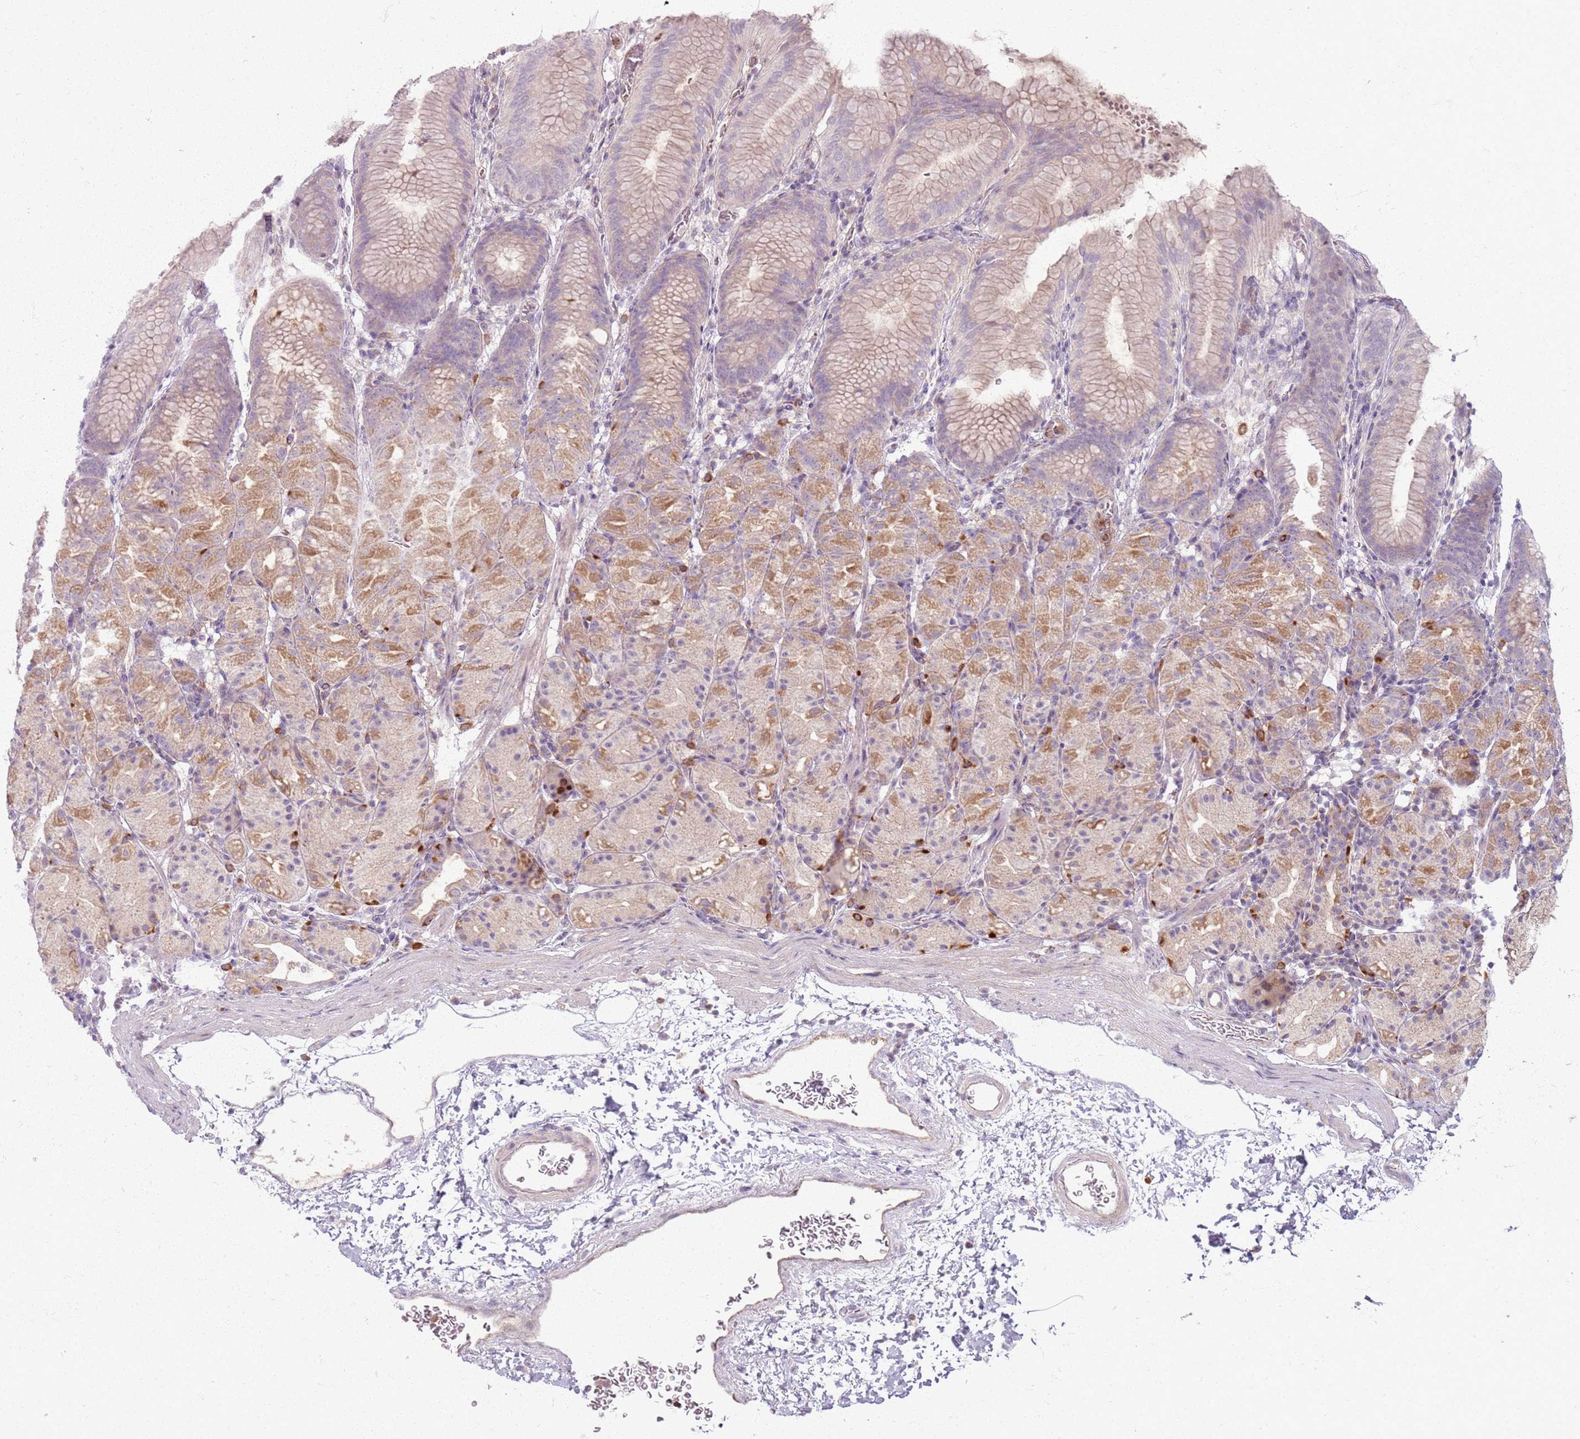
{"staining": {"intensity": "strong", "quantity": "<25%", "location": "cytoplasmic/membranous"}, "tissue": "stomach", "cell_type": "Glandular cells", "image_type": "normal", "snomed": [{"axis": "morphology", "description": "Normal tissue, NOS"}, {"axis": "topography", "description": "Stomach, upper"}], "caption": "Protein analysis of normal stomach displays strong cytoplasmic/membranous expression in approximately <25% of glandular cells. Immunohistochemistry stains the protein of interest in brown and the nuclei are stained blue.", "gene": "ZDHHC2", "patient": {"sex": "male", "age": 48}}